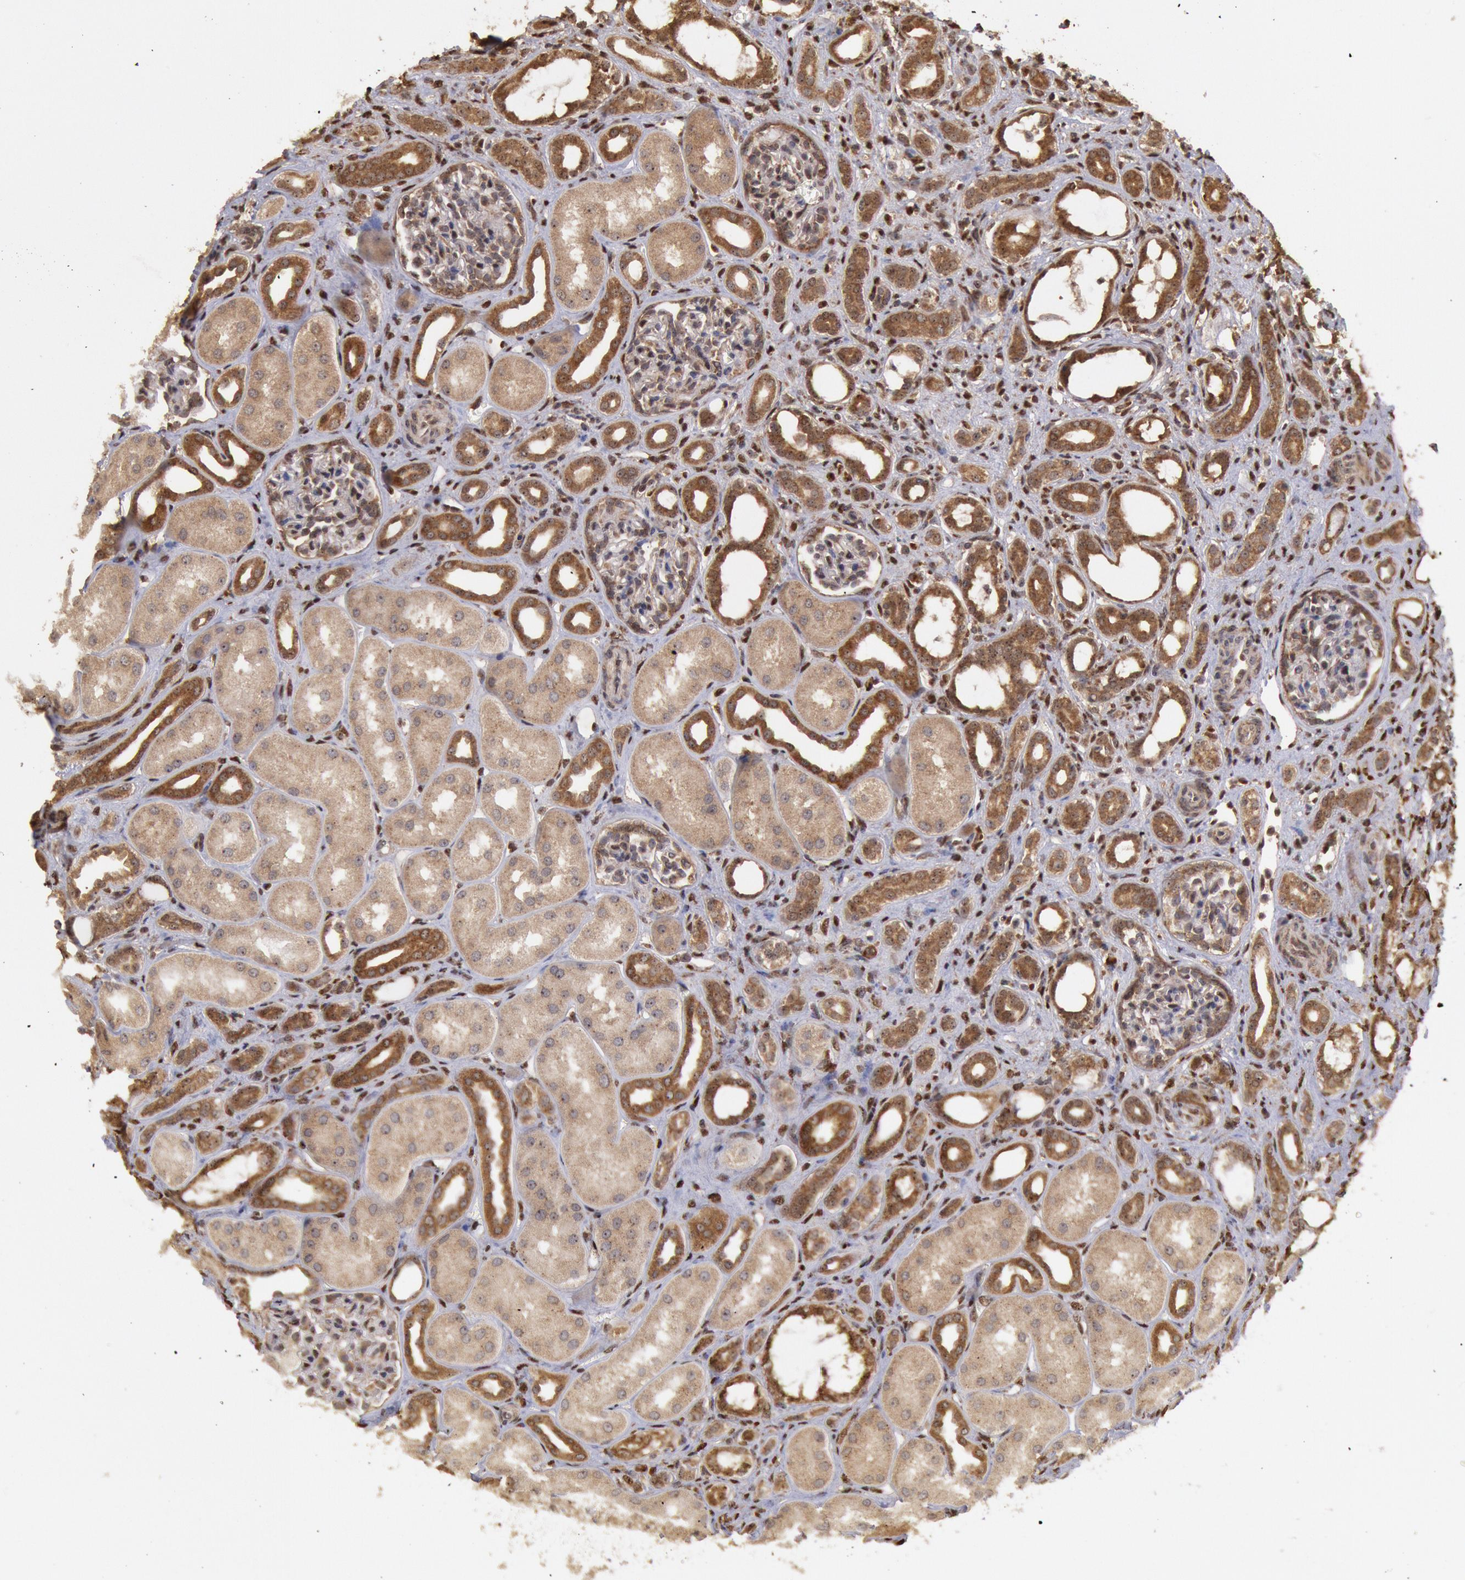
{"staining": {"intensity": "weak", "quantity": "<25%", "location": "cytoplasmic/membranous"}, "tissue": "kidney", "cell_type": "Cells in glomeruli", "image_type": "normal", "snomed": [{"axis": "morphology", "description": "Normal tissue, NOS"}, {"axis": "topography", "description": "Kidney"}], "caption": "IHC micrograph of unremarkable kidney: kidney stained with DAB (3,3'-diaminobenzidine) exhibits no significant protein expression in cells in glomeruli. (Brightfield microscopy of DAB (3,3'-diaminobenzidine) immunohistochemistry (IHC) at high magnification).", "gene": "STX17", "patient": {"sex": "male", "age": 7}}